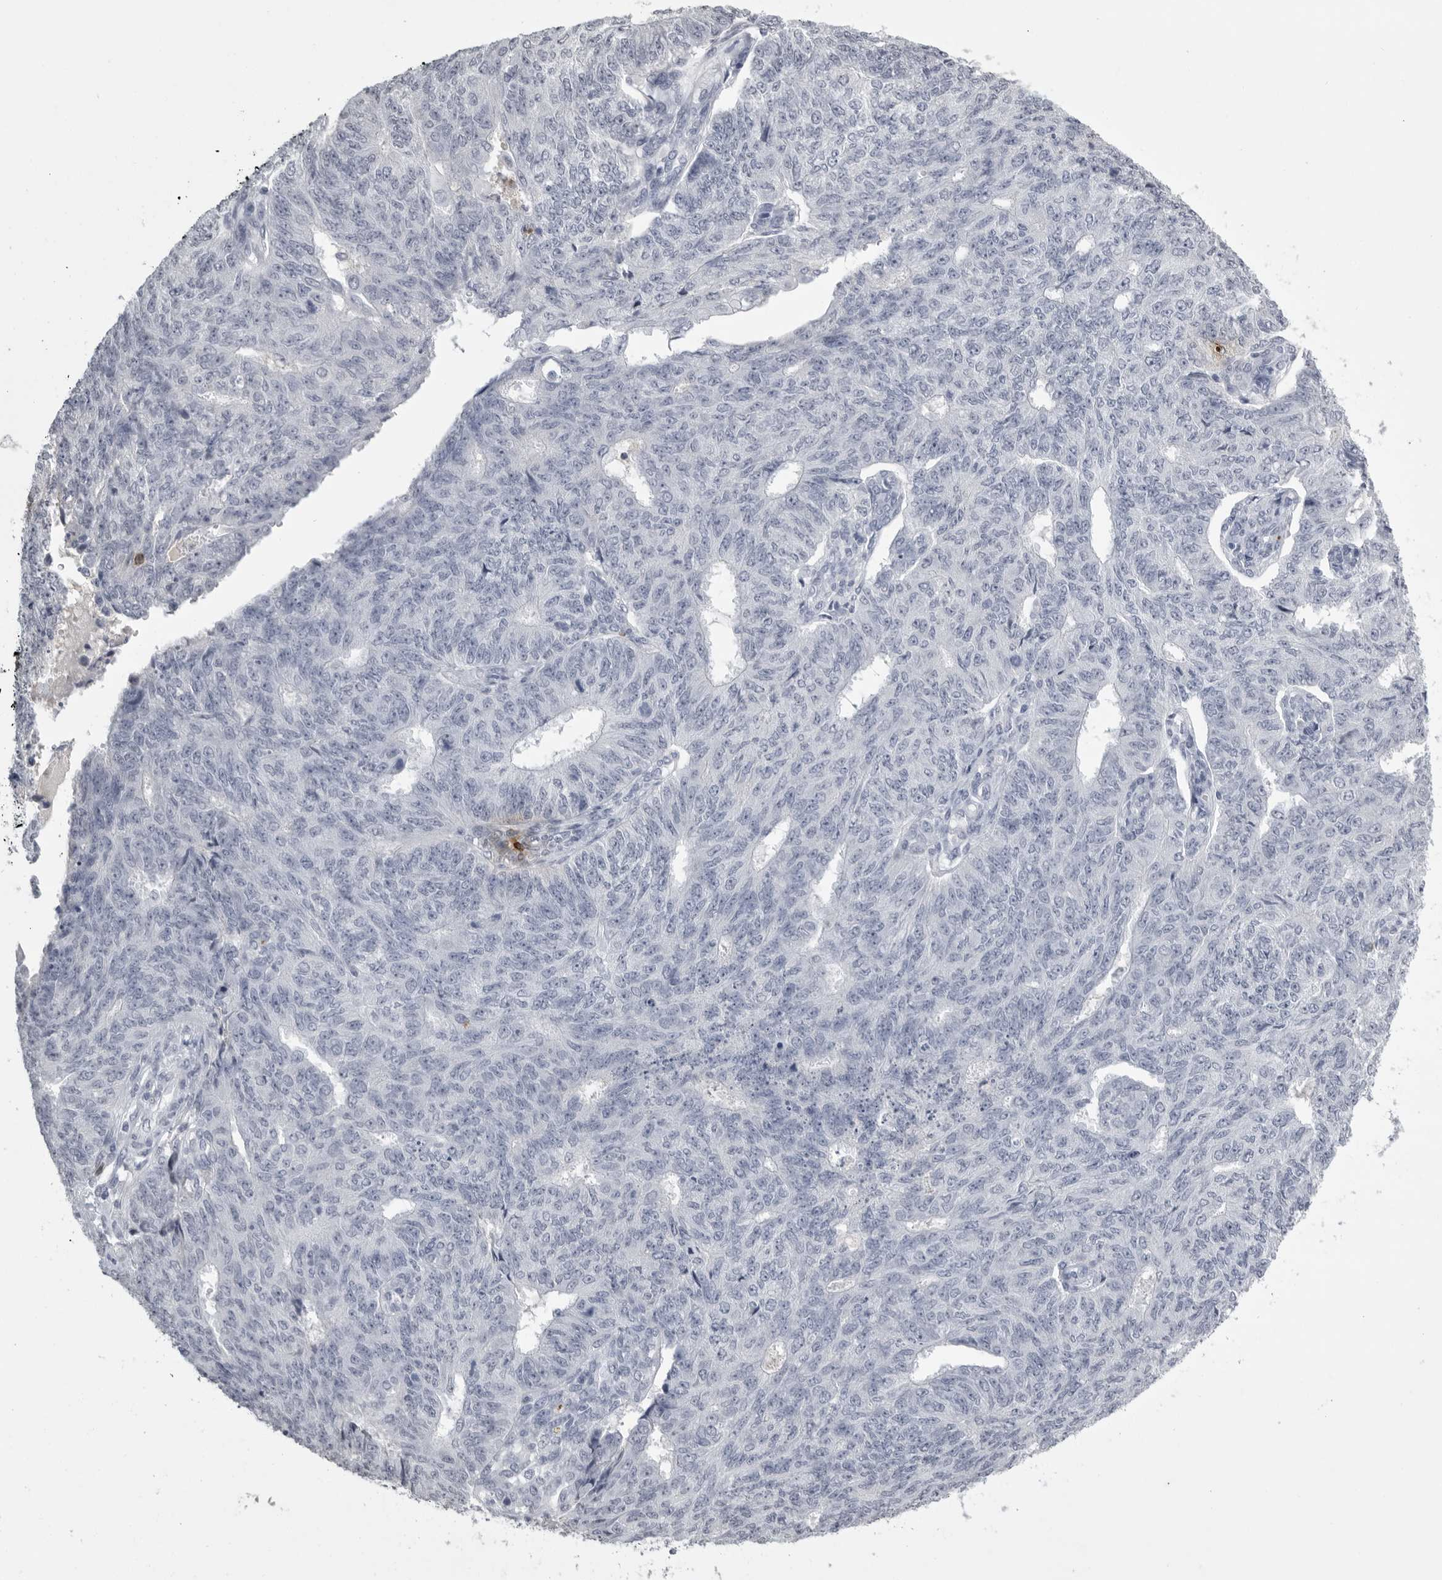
{"staining": {"intensity": "negative", "quantity": "none", "location": "none"}, "tissue": "endometrial cancer", "cell_type": "Tumor cells", "image_type": "cancer", "snomed": [{"axis": "morphology", "description": "Adenocarcinoma, NOS"}, {"axis": "topography", "description": "Endometrium"}], "caption": "Immunohistochemistry photomicrograph of adenocarcinoma (endometrial) stained for a protein (brown), which reveals no expression in tumor cells.", "gene": "GNLY", "patient": {"sex": "female", "age": 32}}